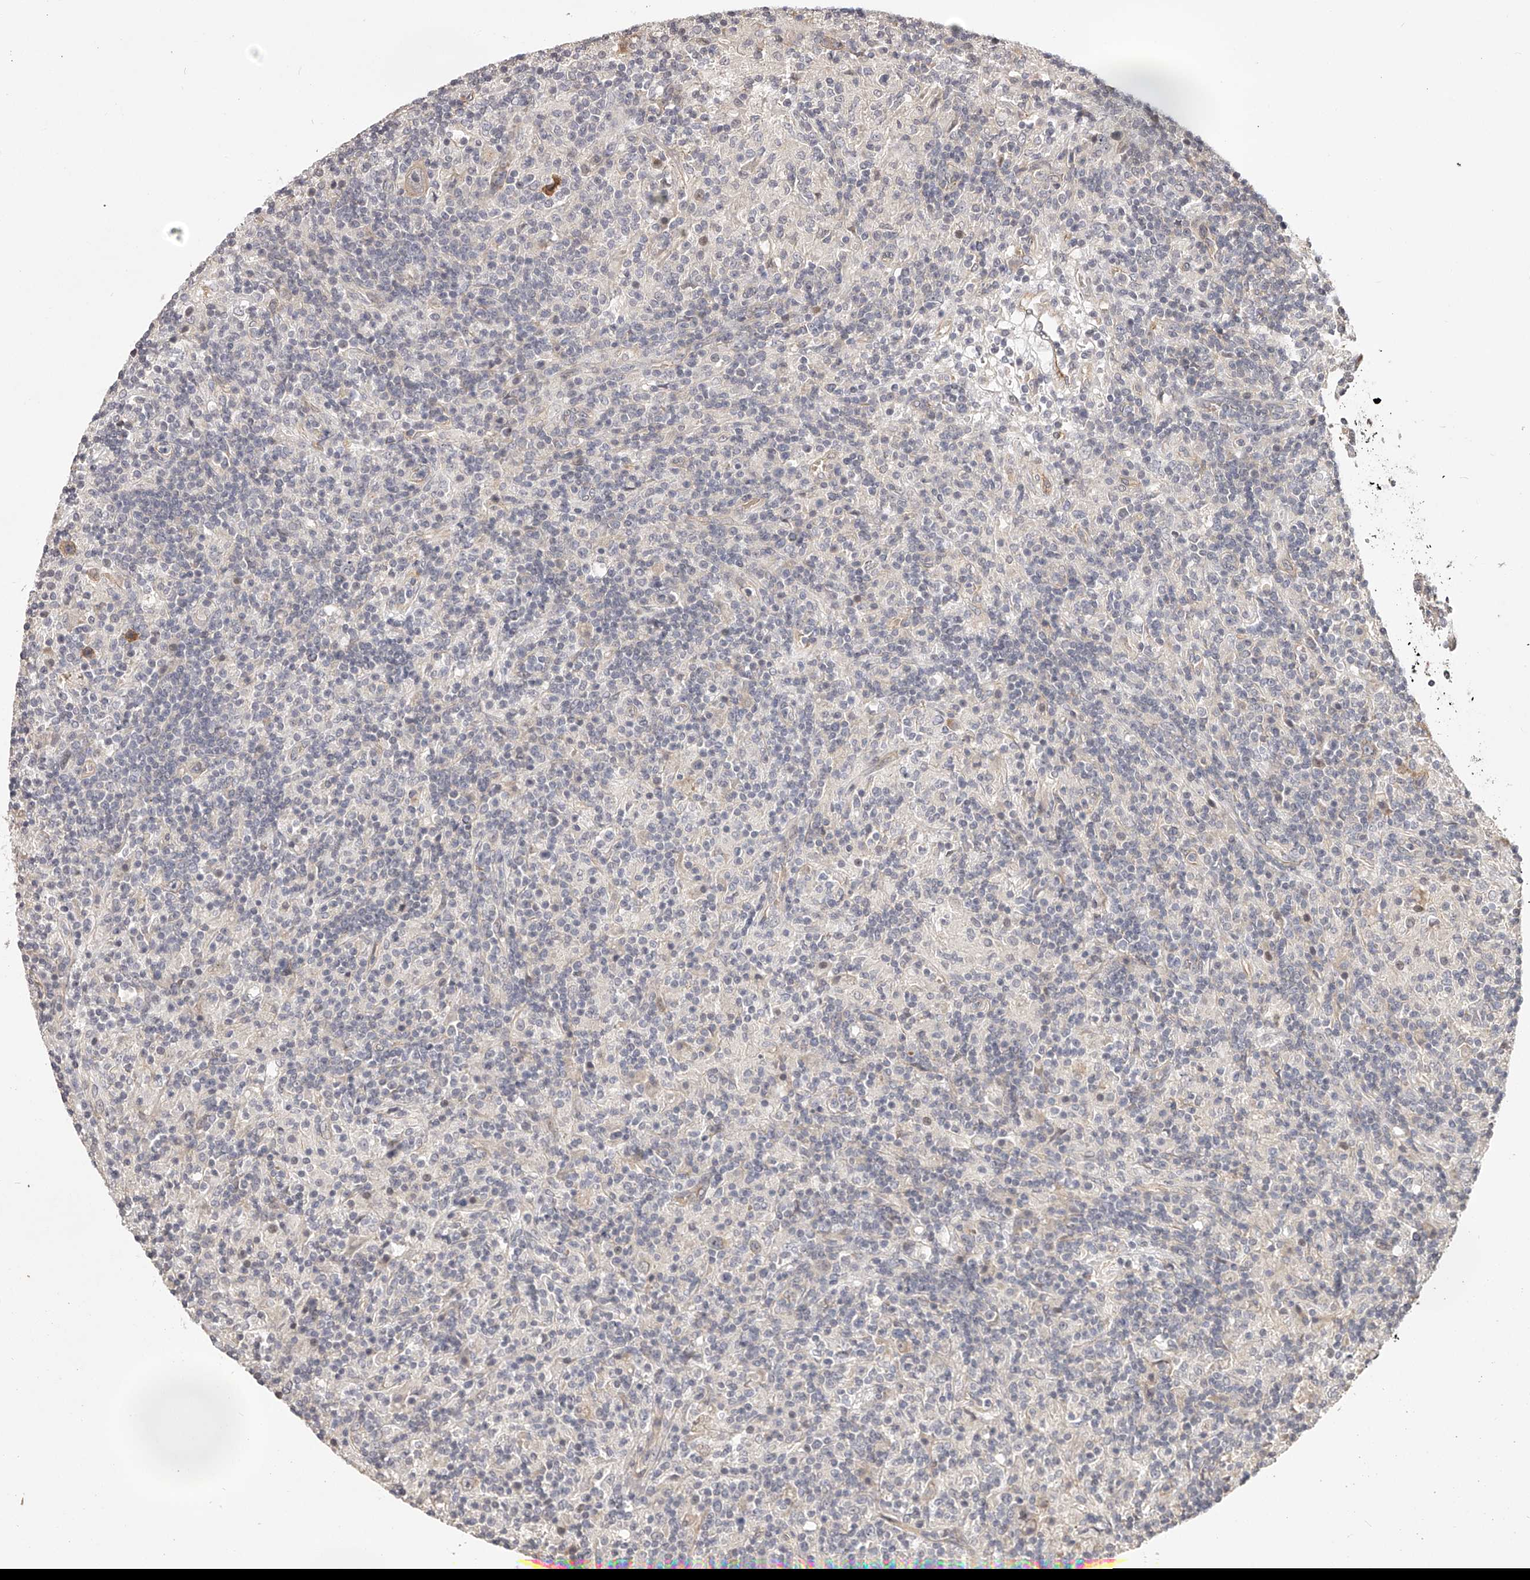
{"staining": {"intensity": "negative", "quantity": "none", "location": "none"}, "tissue": "lymphoma", "cell_type": "Tumor cells", "image_type": "cancer", "snomed": [{"axis": "morphology", "description": "Hodgkin's disease, NOS"}, {"axis": "topography", "description": "Lymph node"}], "caption": "Immunohistochemistry image of human lymphoma stained for a protein (brown), which displays no staining in tumor cells.", "gene": "ZNF582", "patient": {"sex": "male", "age": 70}}